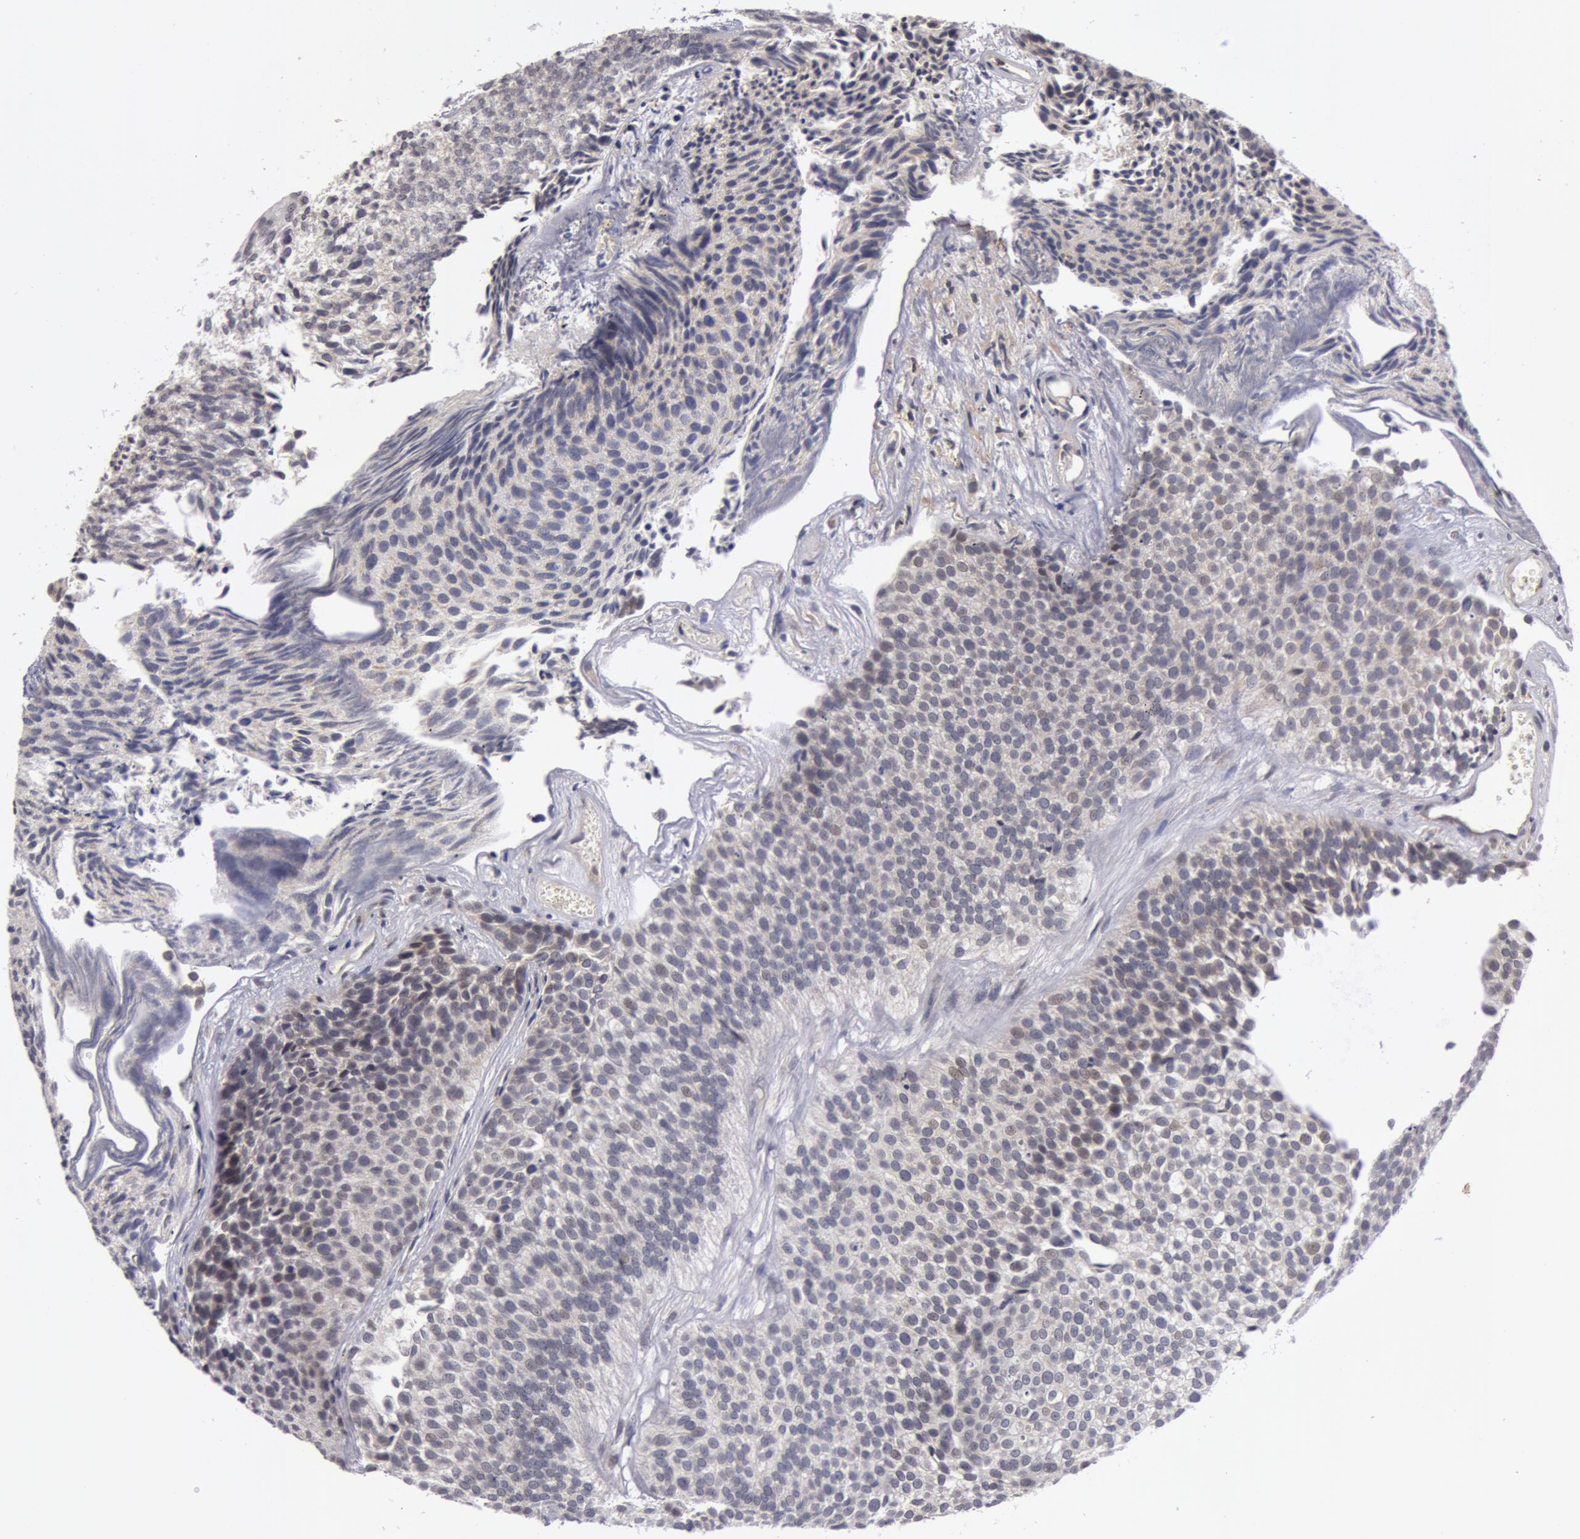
{"staining": {"intensity": "negative", "quantity": "none", "location": "none"}, "tissue": "urothelial cancer", "cell_type": "Tumor cells", "image_type": "cancer", "snomed": [{"axis": "morphology", "description": "Urothelial carcinoma, Low grade"}, {"axis": "topography", "description": "Urinary bladder"}], "caption": "DAB immunohistochemical staining of urothelial carcinoma (low-grade) shows no significant expression in tumor cells.", "gene": "SYTL4", "patient": {"sex": "male", "age": 84}}